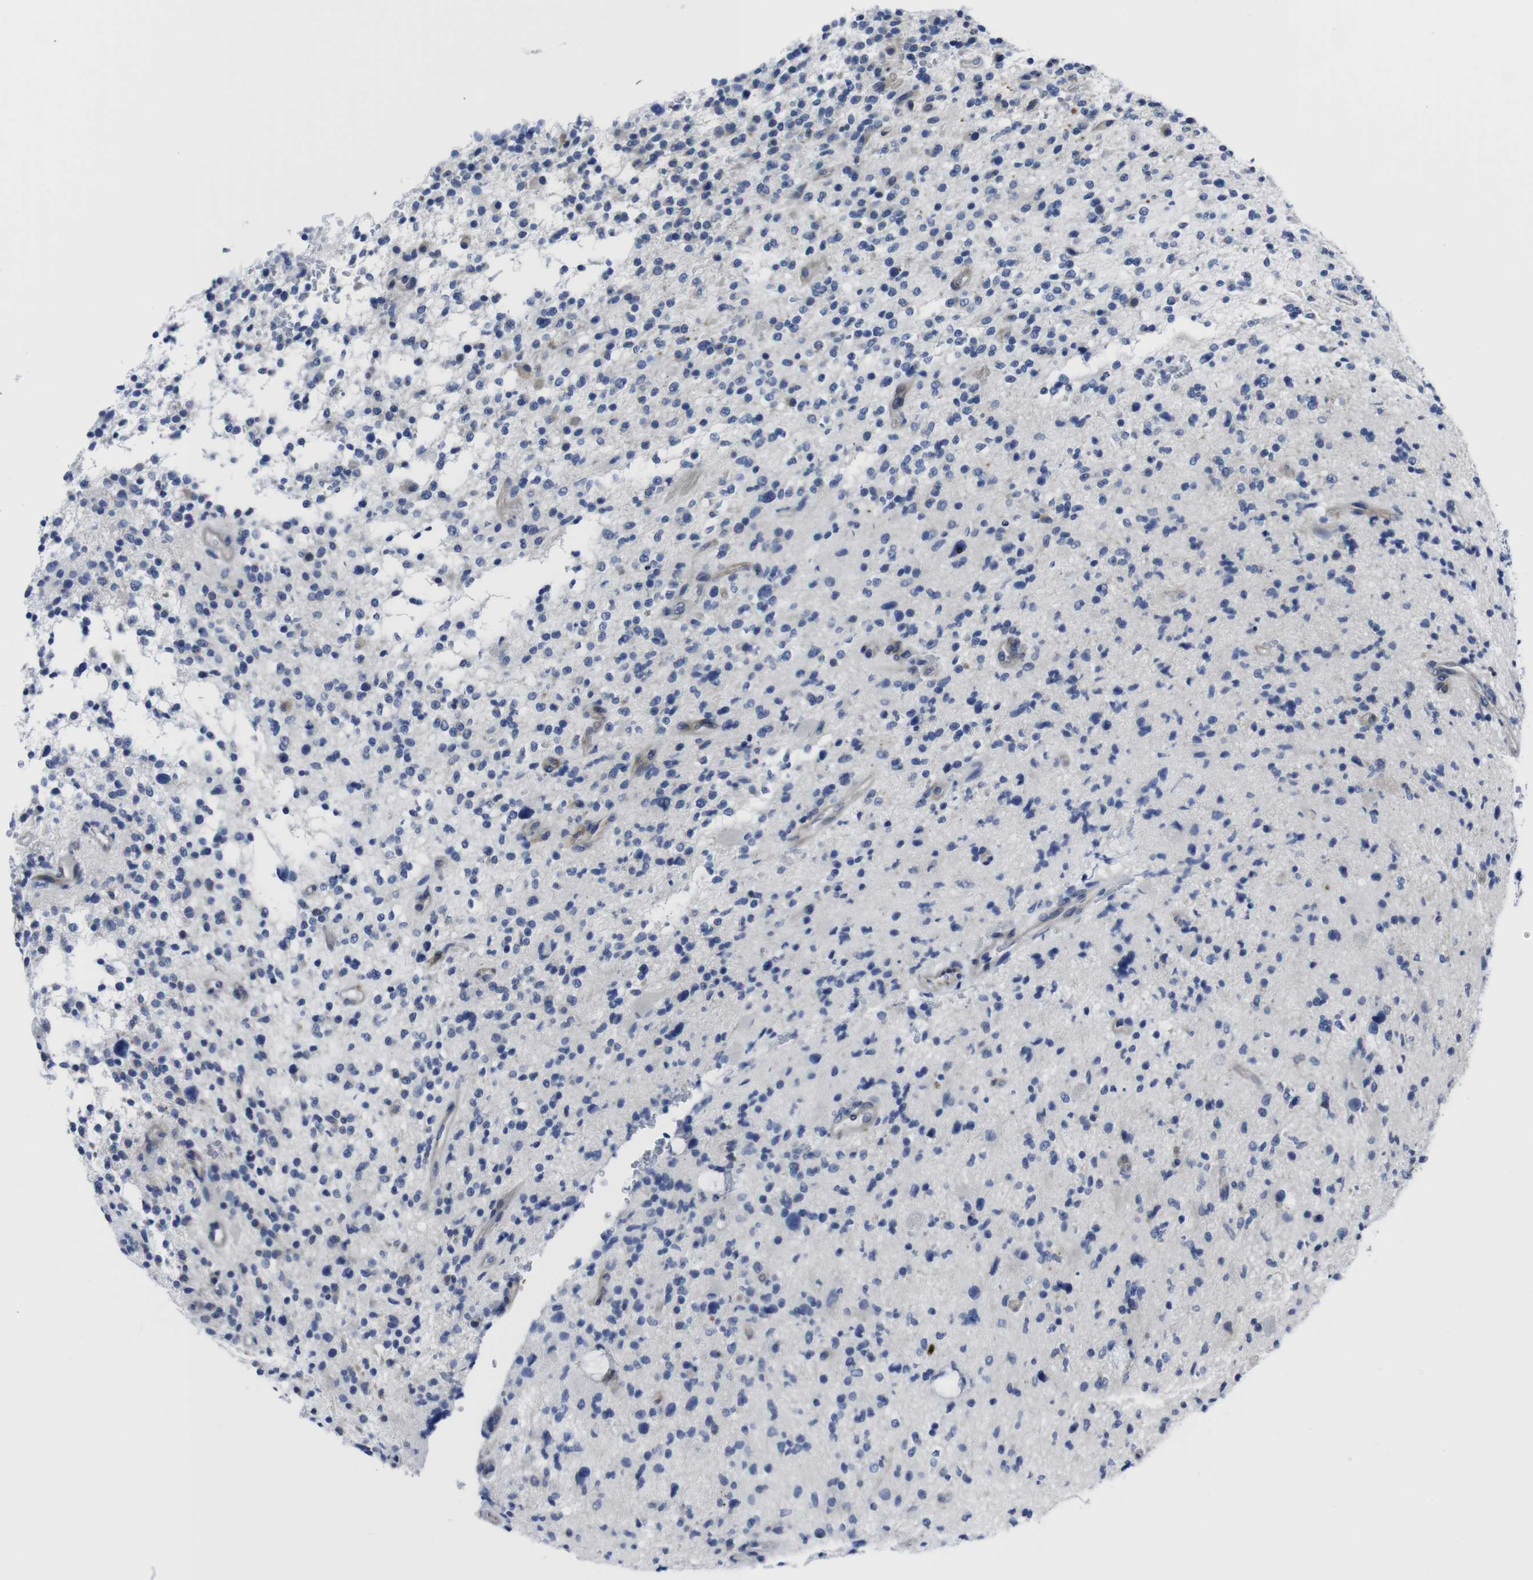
{"staining": {"intensity": "negative", "quantity": "none", "location": "none"}, "tissue": "glioma", "cell_type": "Tumor cells", "image_type": "cancer", "snomed": [{"axis": "morphology", "description": "Glioma, malignant, High grade"}, {"axis": "topography", "description": "Brain"}], "caption": "This is an immunohistochemistry (IHC) histopathology image of human glioma. There is no staining in tumor cells.", "gene": "EIF4A1", "patient": {"sex": "male", "age": 48}}